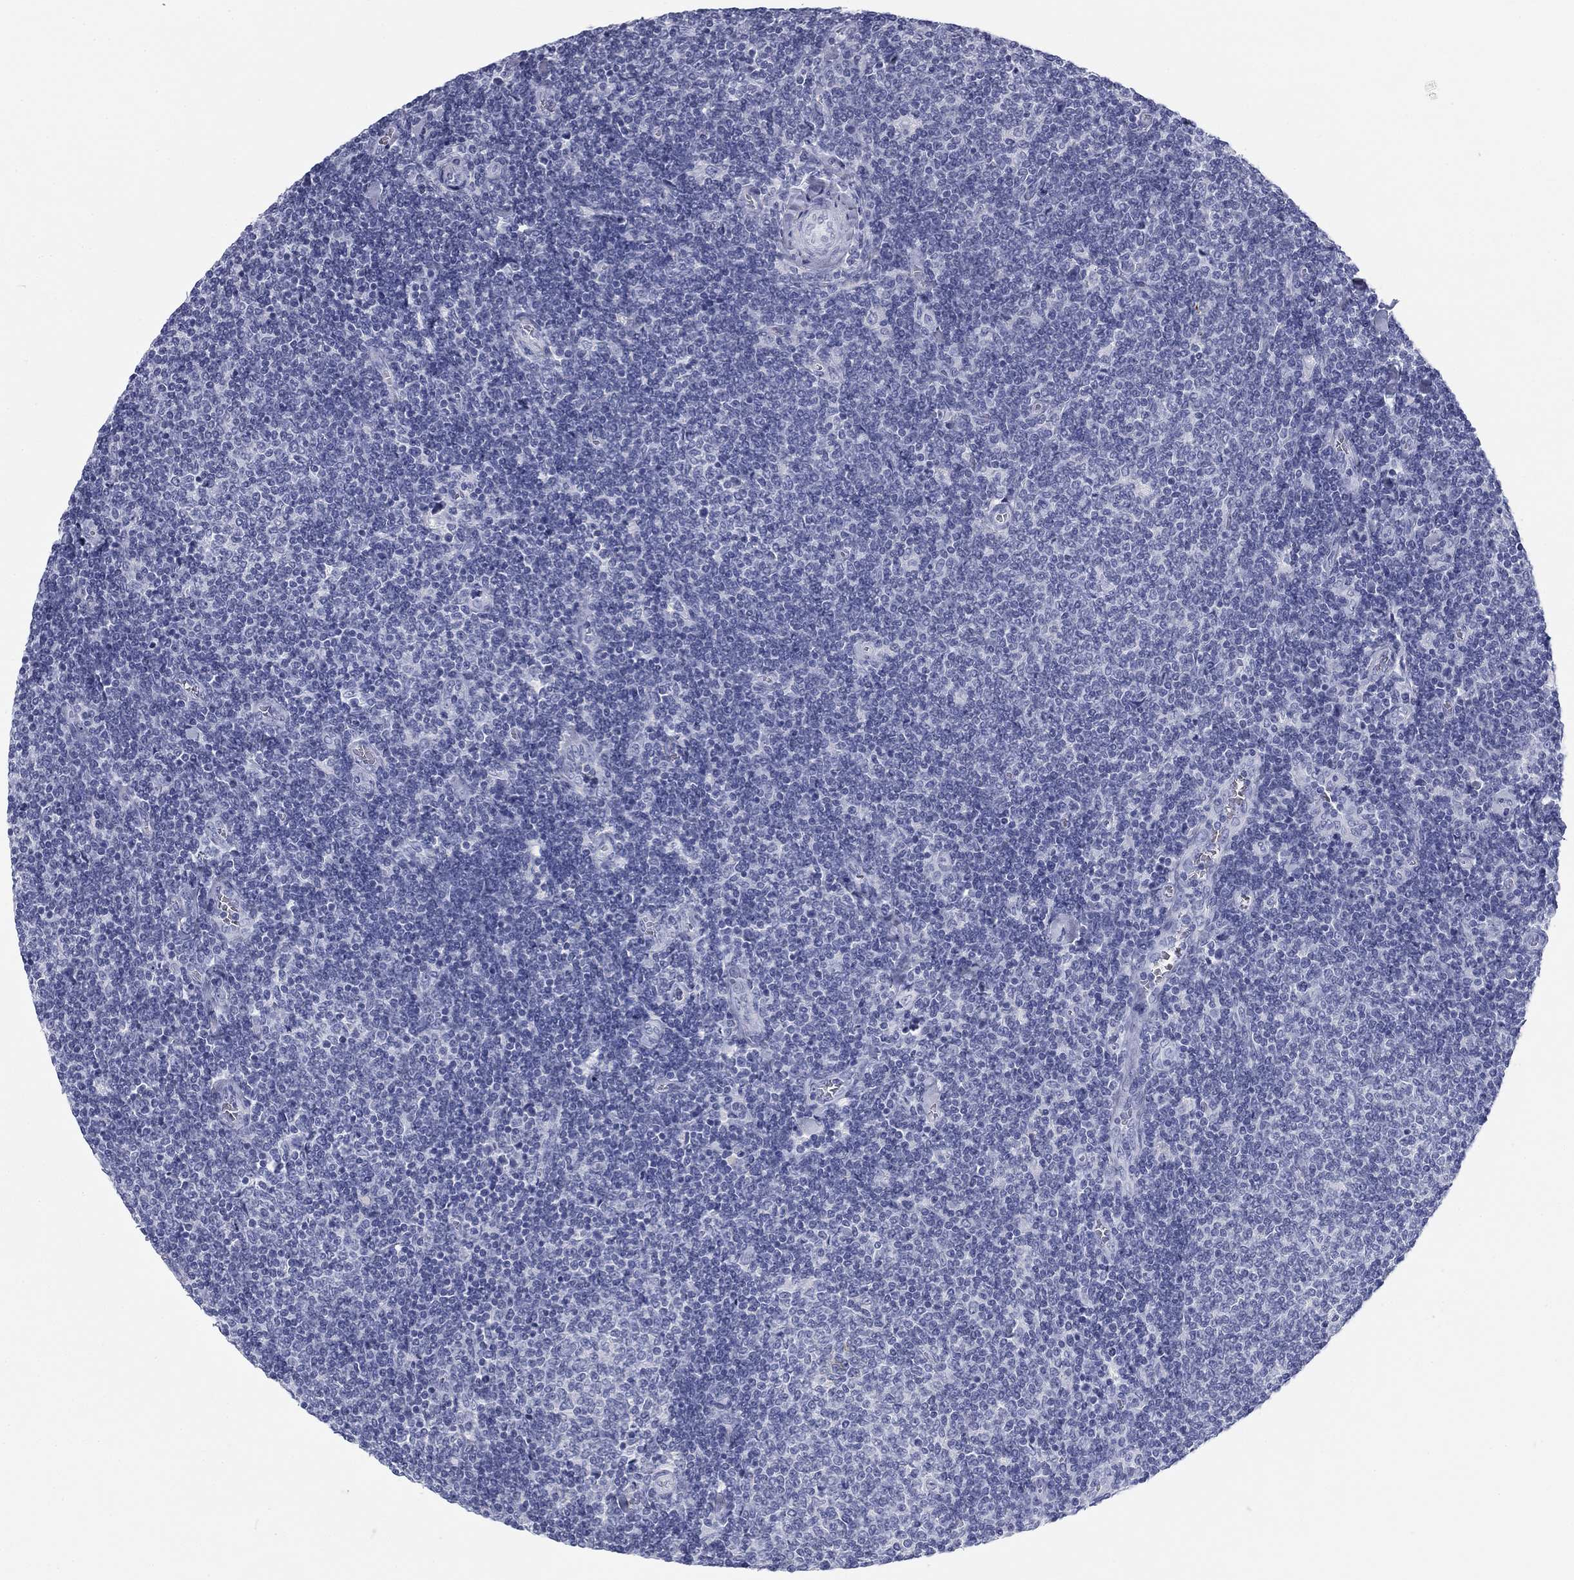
{"staining": {"intensity": "negative", "quantity": "none", "location": "none"}, "tissue": "lymphoma", "cell_type": "Tumor cells", "image_type": "cancer", "snomed": [{"axis": "morphology", "description": "Malignant lymphoma, non-Hodgkin's type, Low grade"}, {"axis": "topography", "description": "Lymph node"}], "caption": "An IHC image of malignant lymphoma, non-Hodgkin's type (low-grade) is shown. There is no staining in tumor cells of malignant lymphoma, non-Hodgkin's type (low-grade).", "gene": "CALB1", "patient": {"sex": "male", "age": 52}}